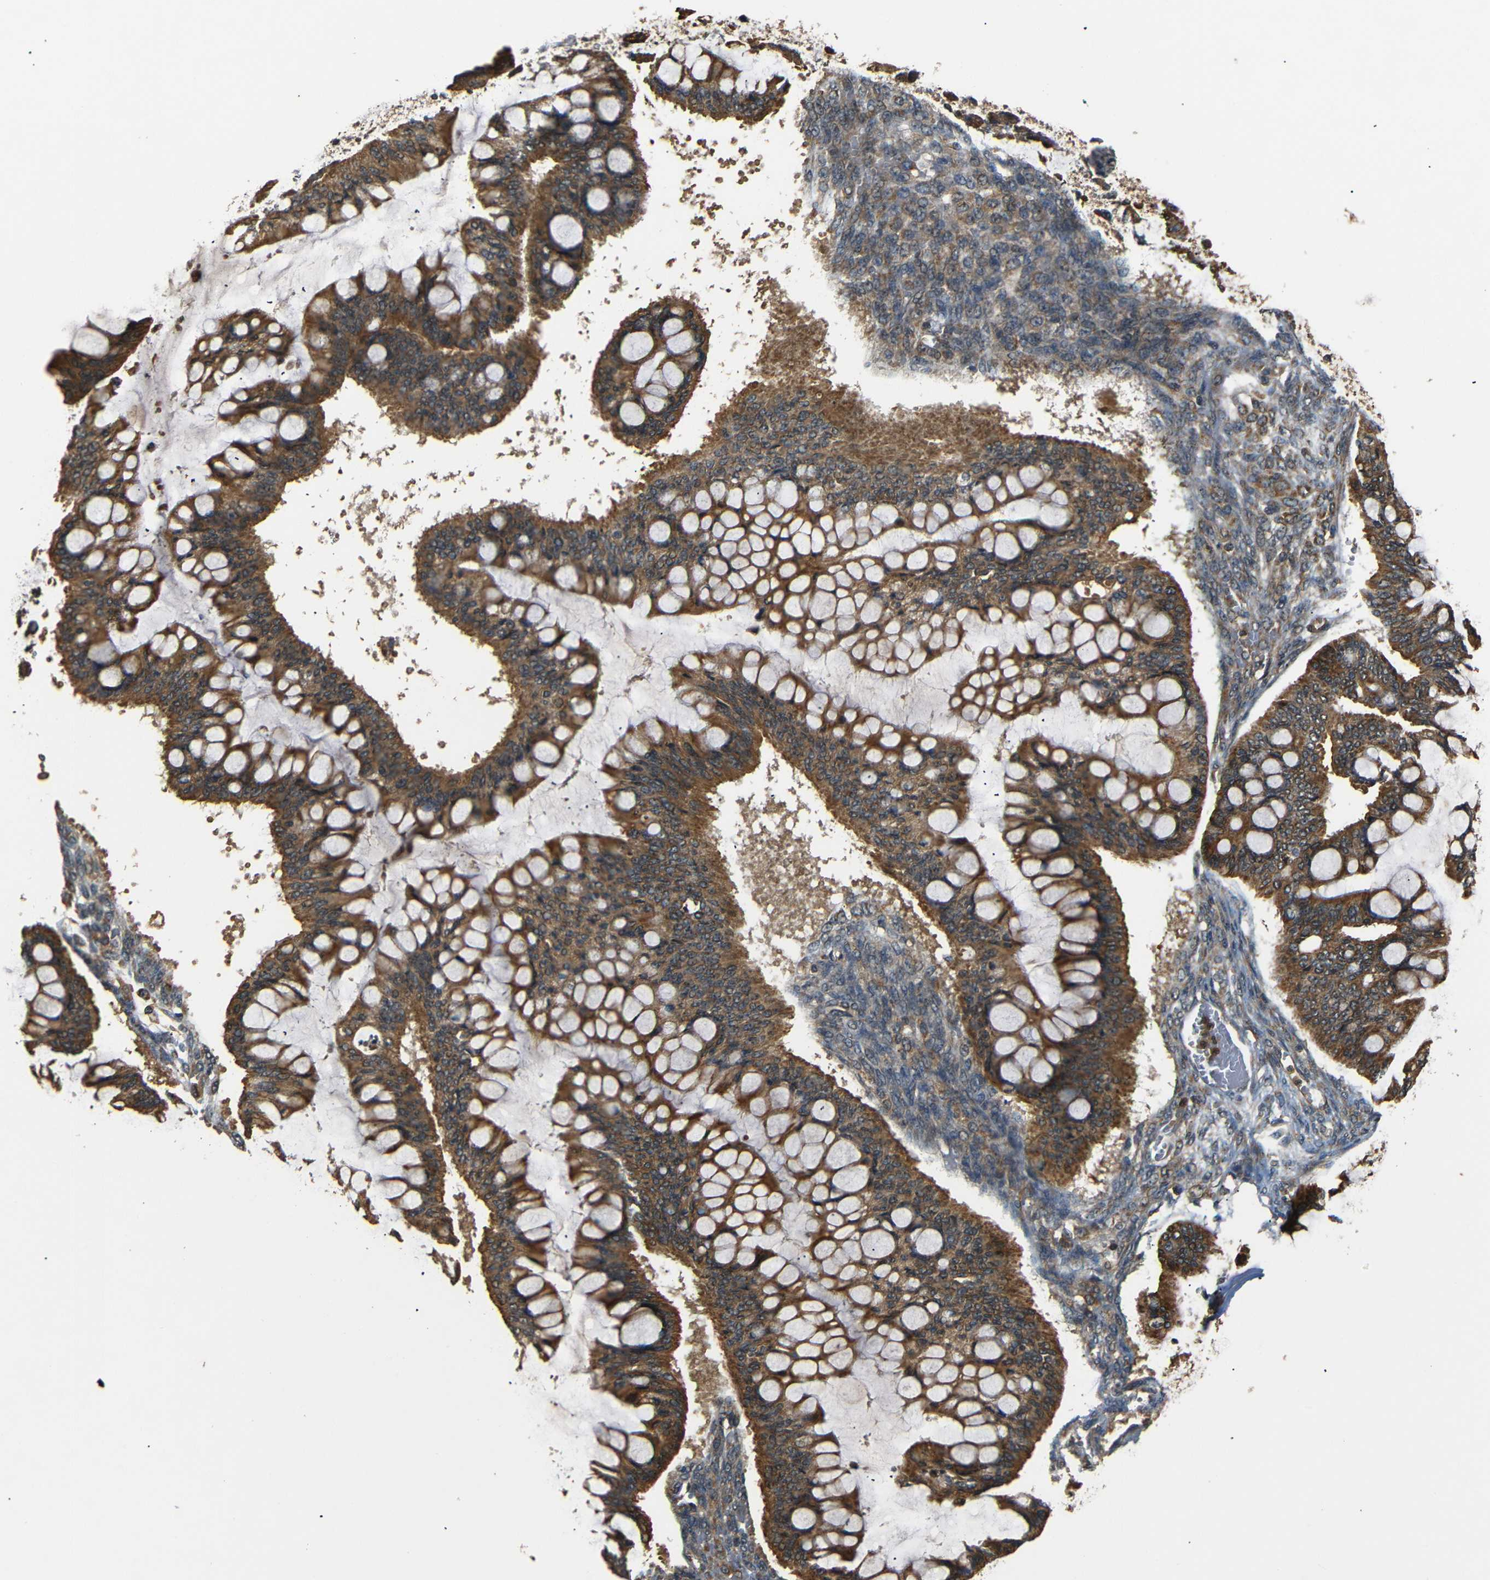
{"staining": {"intensity": "moderate", "quantity": ">75%", "location": "cytoplasmic/membranous"}, "tissue": "ovarian cancer", "cell_type": "Tumor cells", "image_type": "cancer", "snomed": [{"axis": "morphology", "description": "Cystadenocarcinoma, mucinous, NOS"}, {"axis": "topography", "description": "Ovary"}], "caption": "Protein staining by IHC demonstrates moderate cytoplasmic/membranous expression in about >75% of tumor cells in mucinous cystadenocarcinoma (ovarian).", "gene": "TANK", "patient": {"sex": "female", "age": 73}}